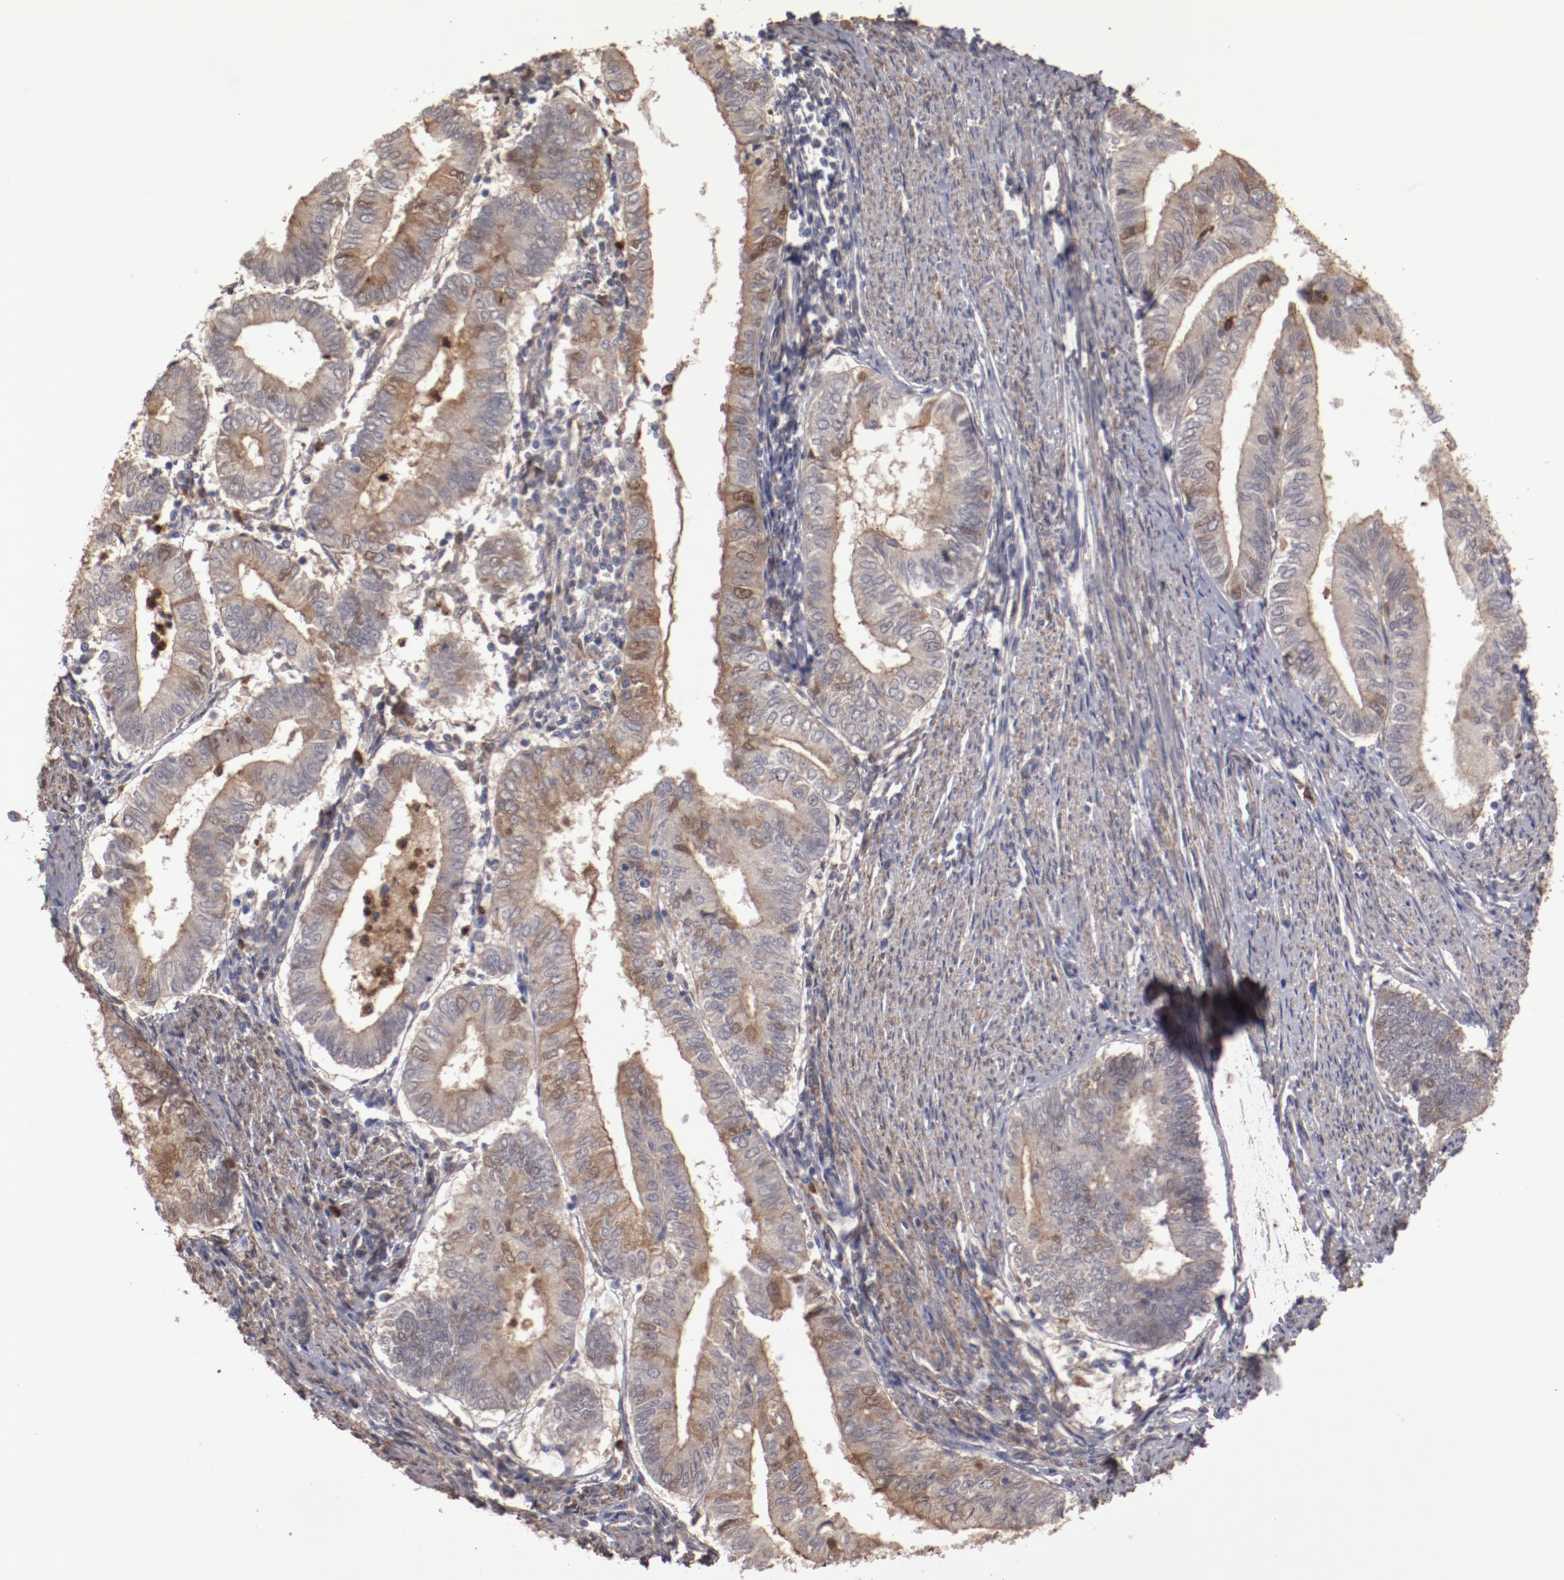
{"staining": {"intensity": "weak", "quantity": "25%-75%", "location": "cytoplasmic/membranous"}, "tissue": "endometrial cancer", "cell_type": "Tumor cells", "image_type": "cancer", "snomed": [{"axis": "morphology", "description": "Adenocarcinoma, NOS"}, {"axis": "topography", "description": "Endometrium"}], "caption": "Immunohistochemical staining of endometrial cancer displays low levels of weak cytoplasmic/membranous positivity in approximately 25%-75% of tumor cells.", "gene": "SERPINA7", "patient": {"sex": "female", "age": 66}}